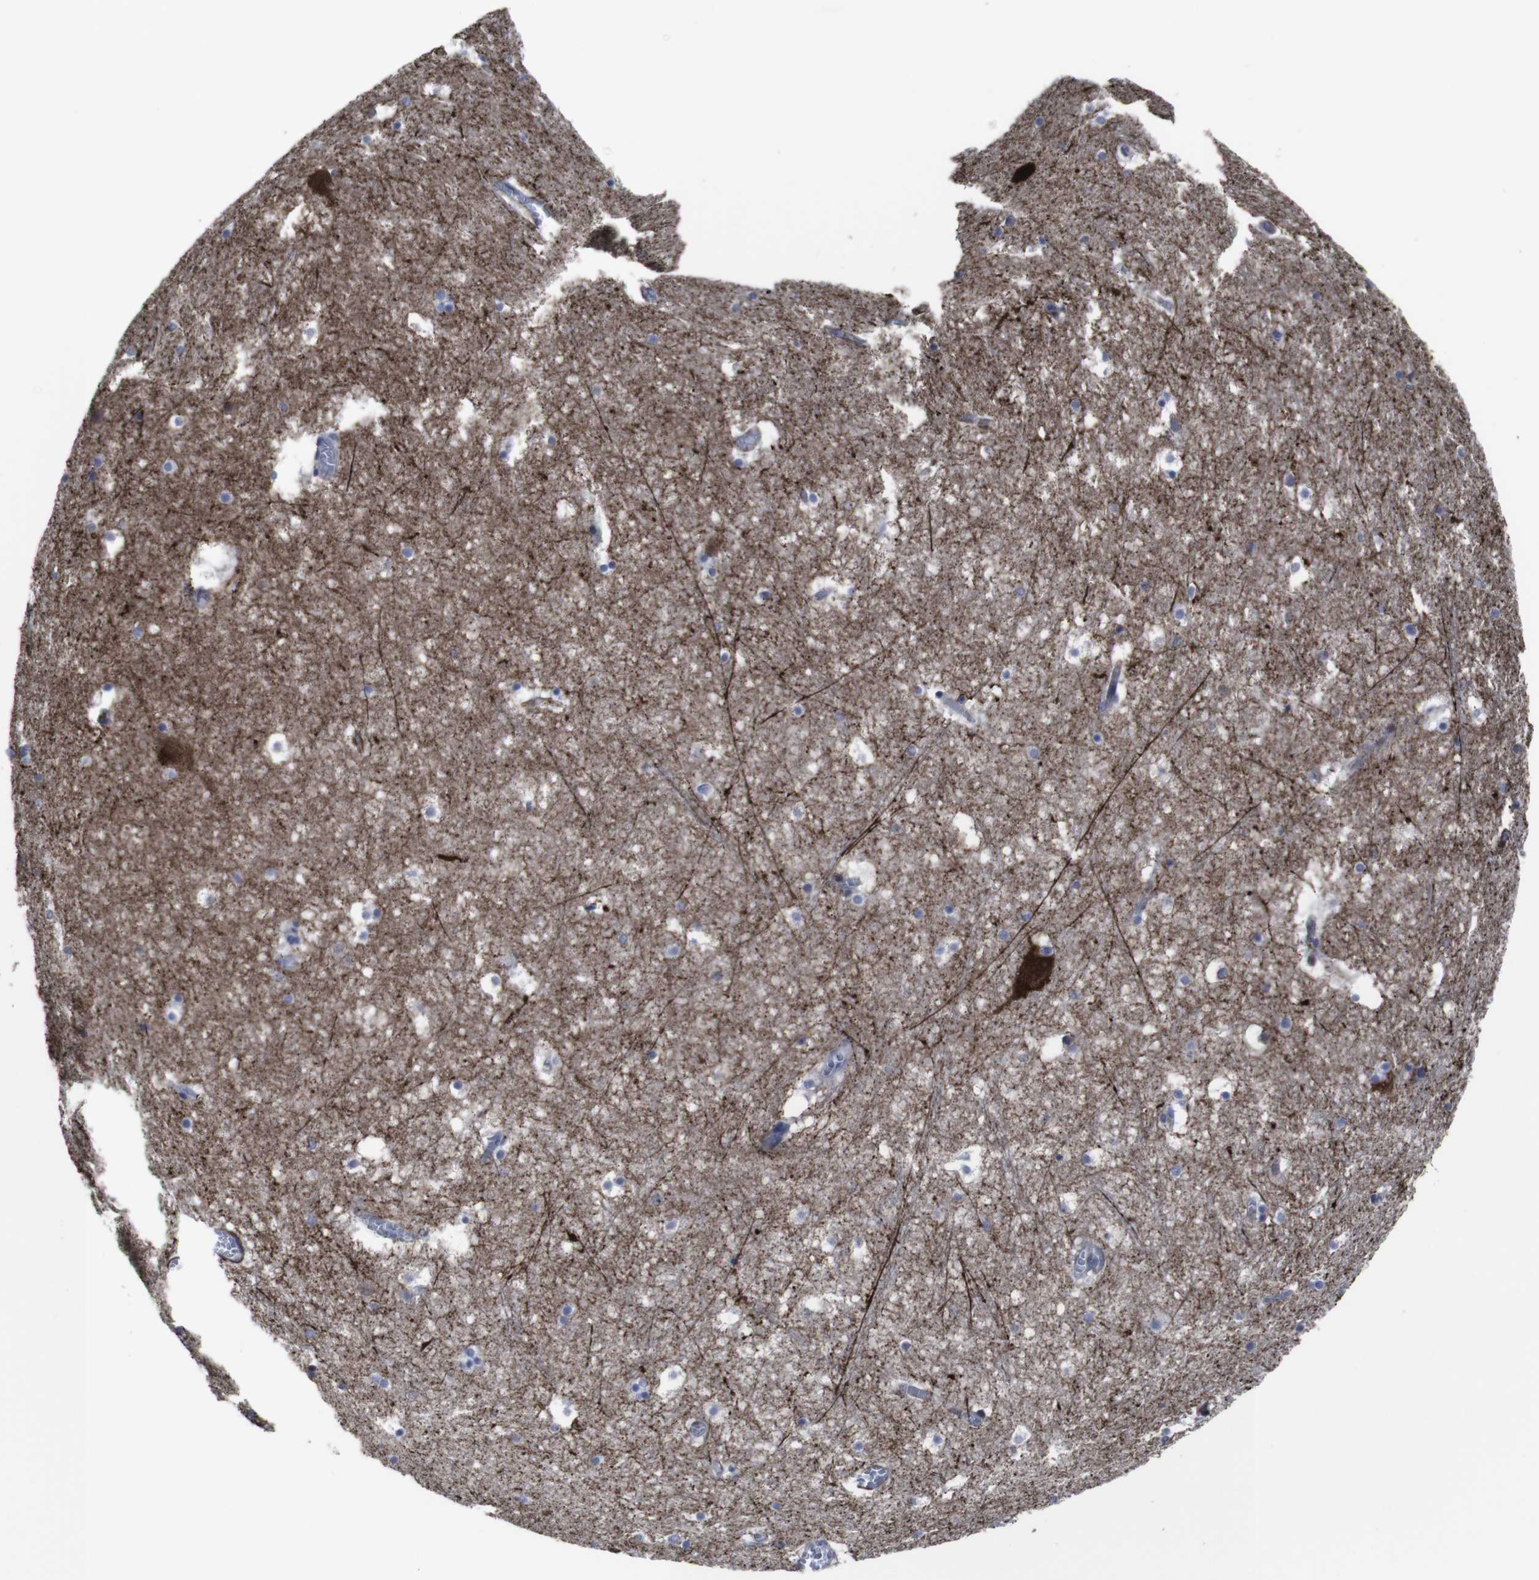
{"staining": {"intensity": "weak", "quantity": "<25%", "location": "cytoplasmic/membranous"}, "tissue": "hippocampus", "cell_type": "Glial cells", "image_type": "normal", "snomed": [{"axis": "morphology", "description": "Normal tissue, NOS"}, {"axis": "topography", "description": "Hippocampus"}], "caption": "Human hippocampus stained for a protein using immunohistochemistry reveals no expression in glial cells.", "gene": "SNCG", "patient": {"sex": "male", "age": 45}}